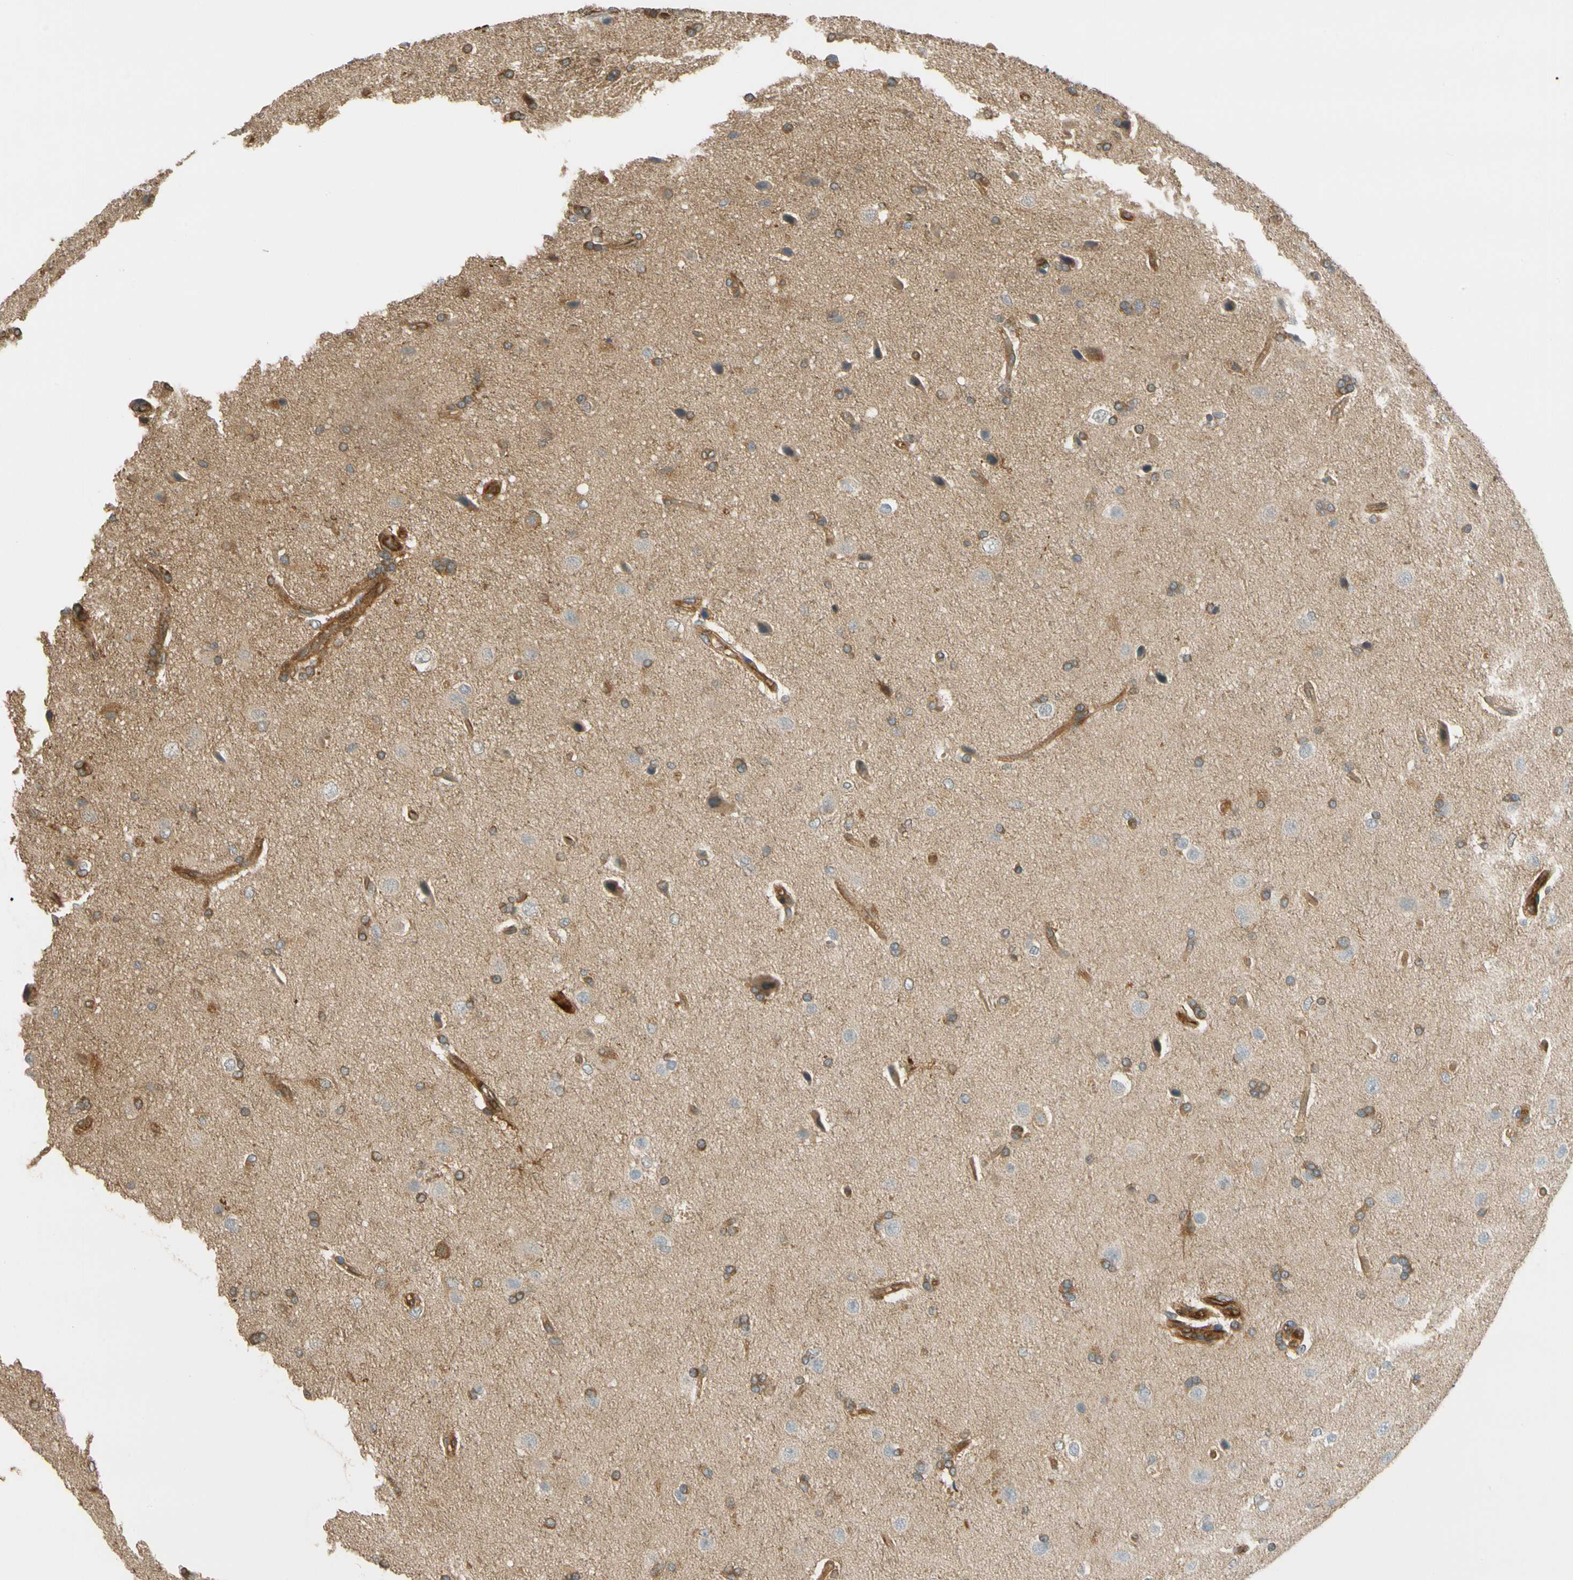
{"staining": {"intensity": "moderate", "quantity": "25%-75%", "location": "cytoplasmic/membranous"}, "tissue": "glioma", "cell_type": "Tumor cells", "image_type": "cancer", "snomed": [{"axis": "morphology", "description": "Glioma, malignant, High grade"}, {"axis": "topography", "description": "Brain"}], "caption": "The image exhibits immunohistochemical staining of glioma. There is moderate cytoplasmic/membranous staining is seen in approximately 25%-75% of tumor cells.", "gene": "PARP14", "patient": {"sex": "male", "age": 71}}